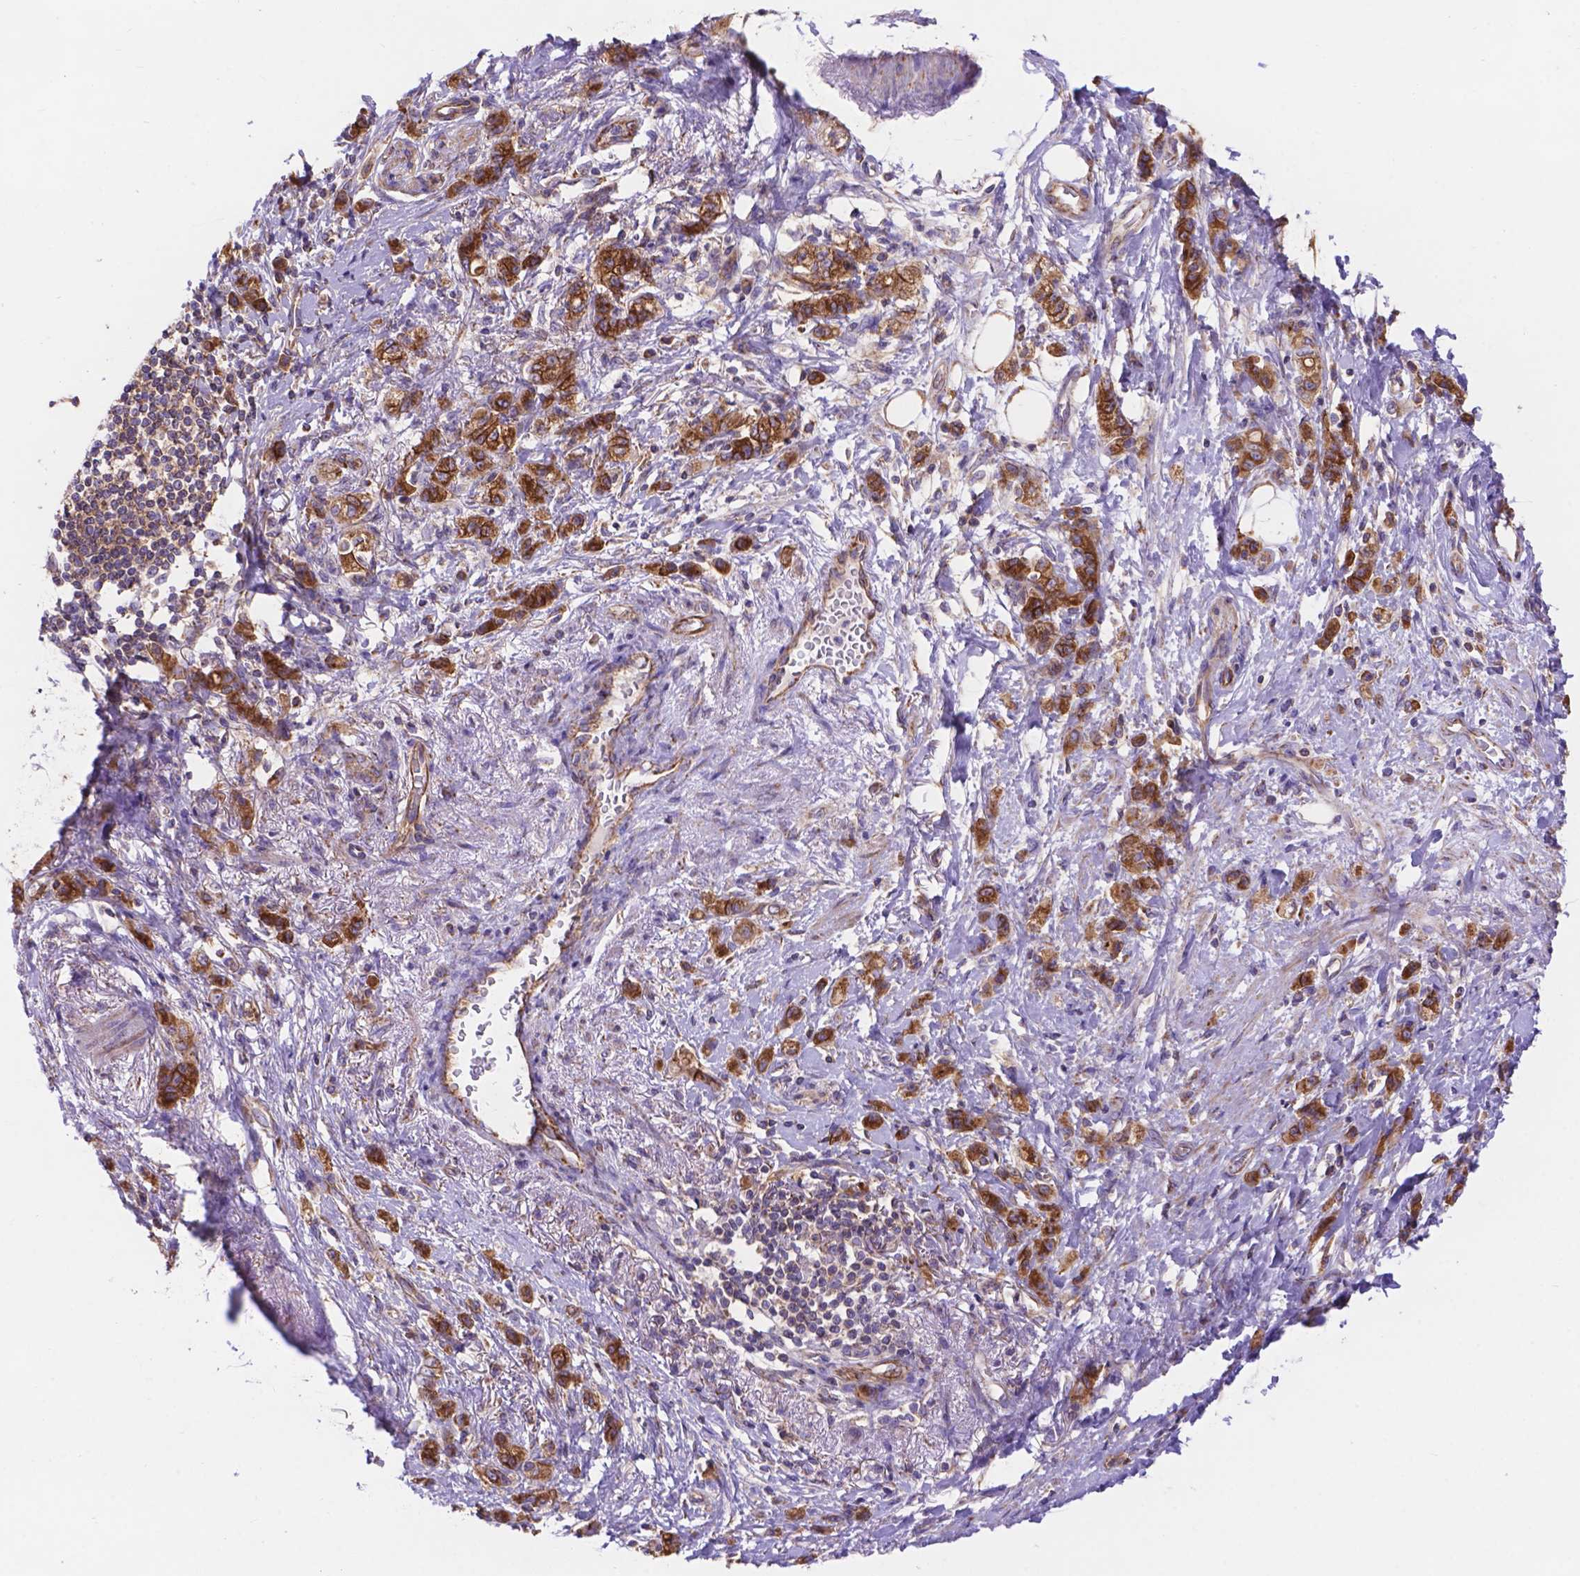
{"staining": {"intensity": "strong", "quantity": ">75%", "location": "cytoplasmic/membranous"}, "tissue": "stomach cancer", "cell_type": "Tumor cells", "image_type": "cancer", "snomed": [{"axis": "morphology", "description": "Adenocarcinoma, NOS"}, {"axis": "topography", "description": "Stomach"}], "caption": "Tumor cells reveal high levels of strong cytoplasmic/membranous staining in about >75% of cells in stomach adenocarcinoma.", "gene": "AK3", "patient": {"sex": "male", "age": 77}}